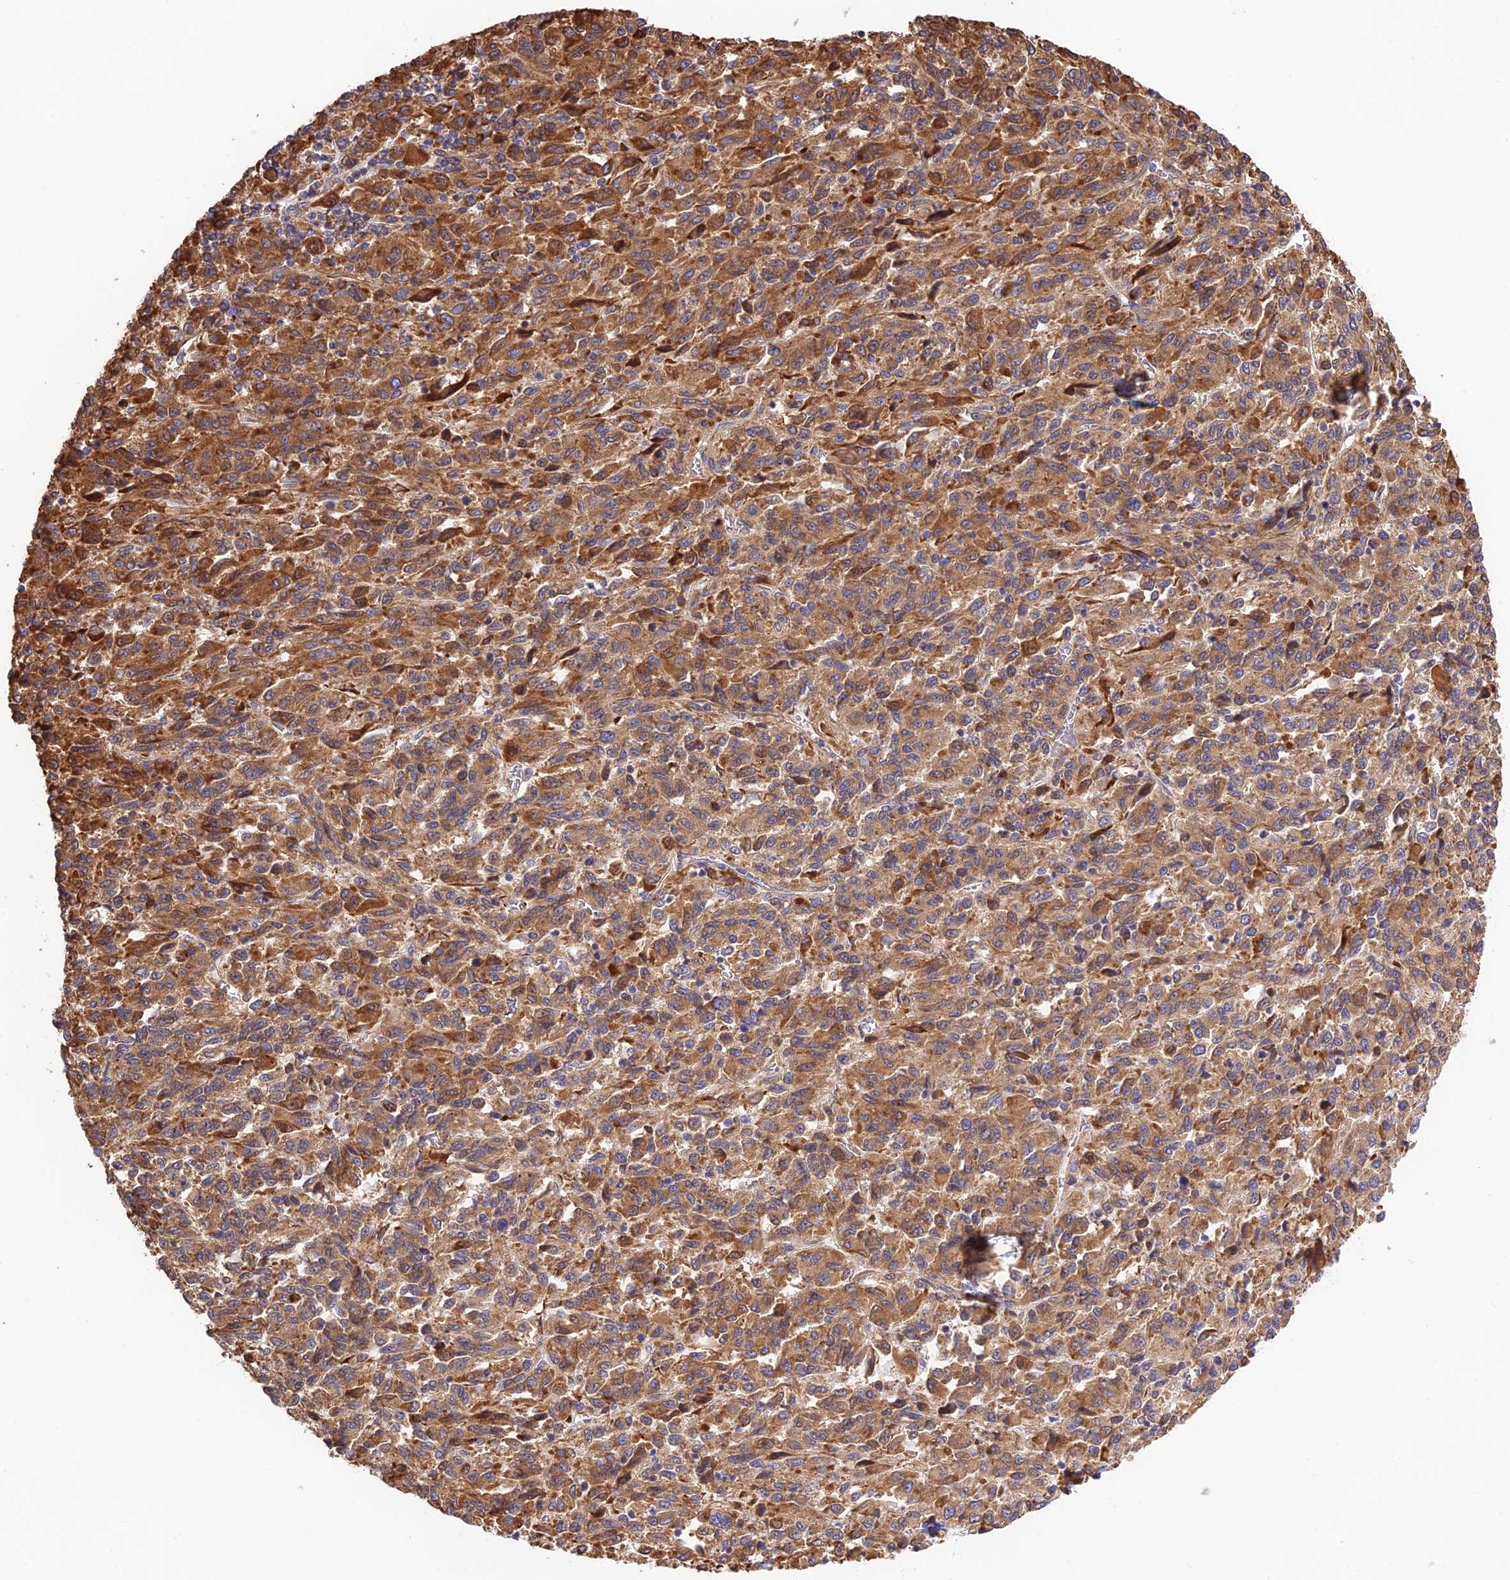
{"staining": {"intensity": "strong", "quantity": ">75%", "location": "cytoplasmic/membranous"}, "tissue": "melanoma", "cell_type": "Tumor cells", "image_type": "cancer", "snomed": [{"axis": "morphology", "description": "Malignant melanoma, Metastatic site"}, {"axis": "topography", "description": "Lung"}], "caption": "The image reveals staining of malignant melanoma (metastatic site), revealing strong cytoplasmic/membranous protein staining (brown color) within tumor cells.", "gene": "RPL5", "patient": {"sex": "male", "age": 64}}